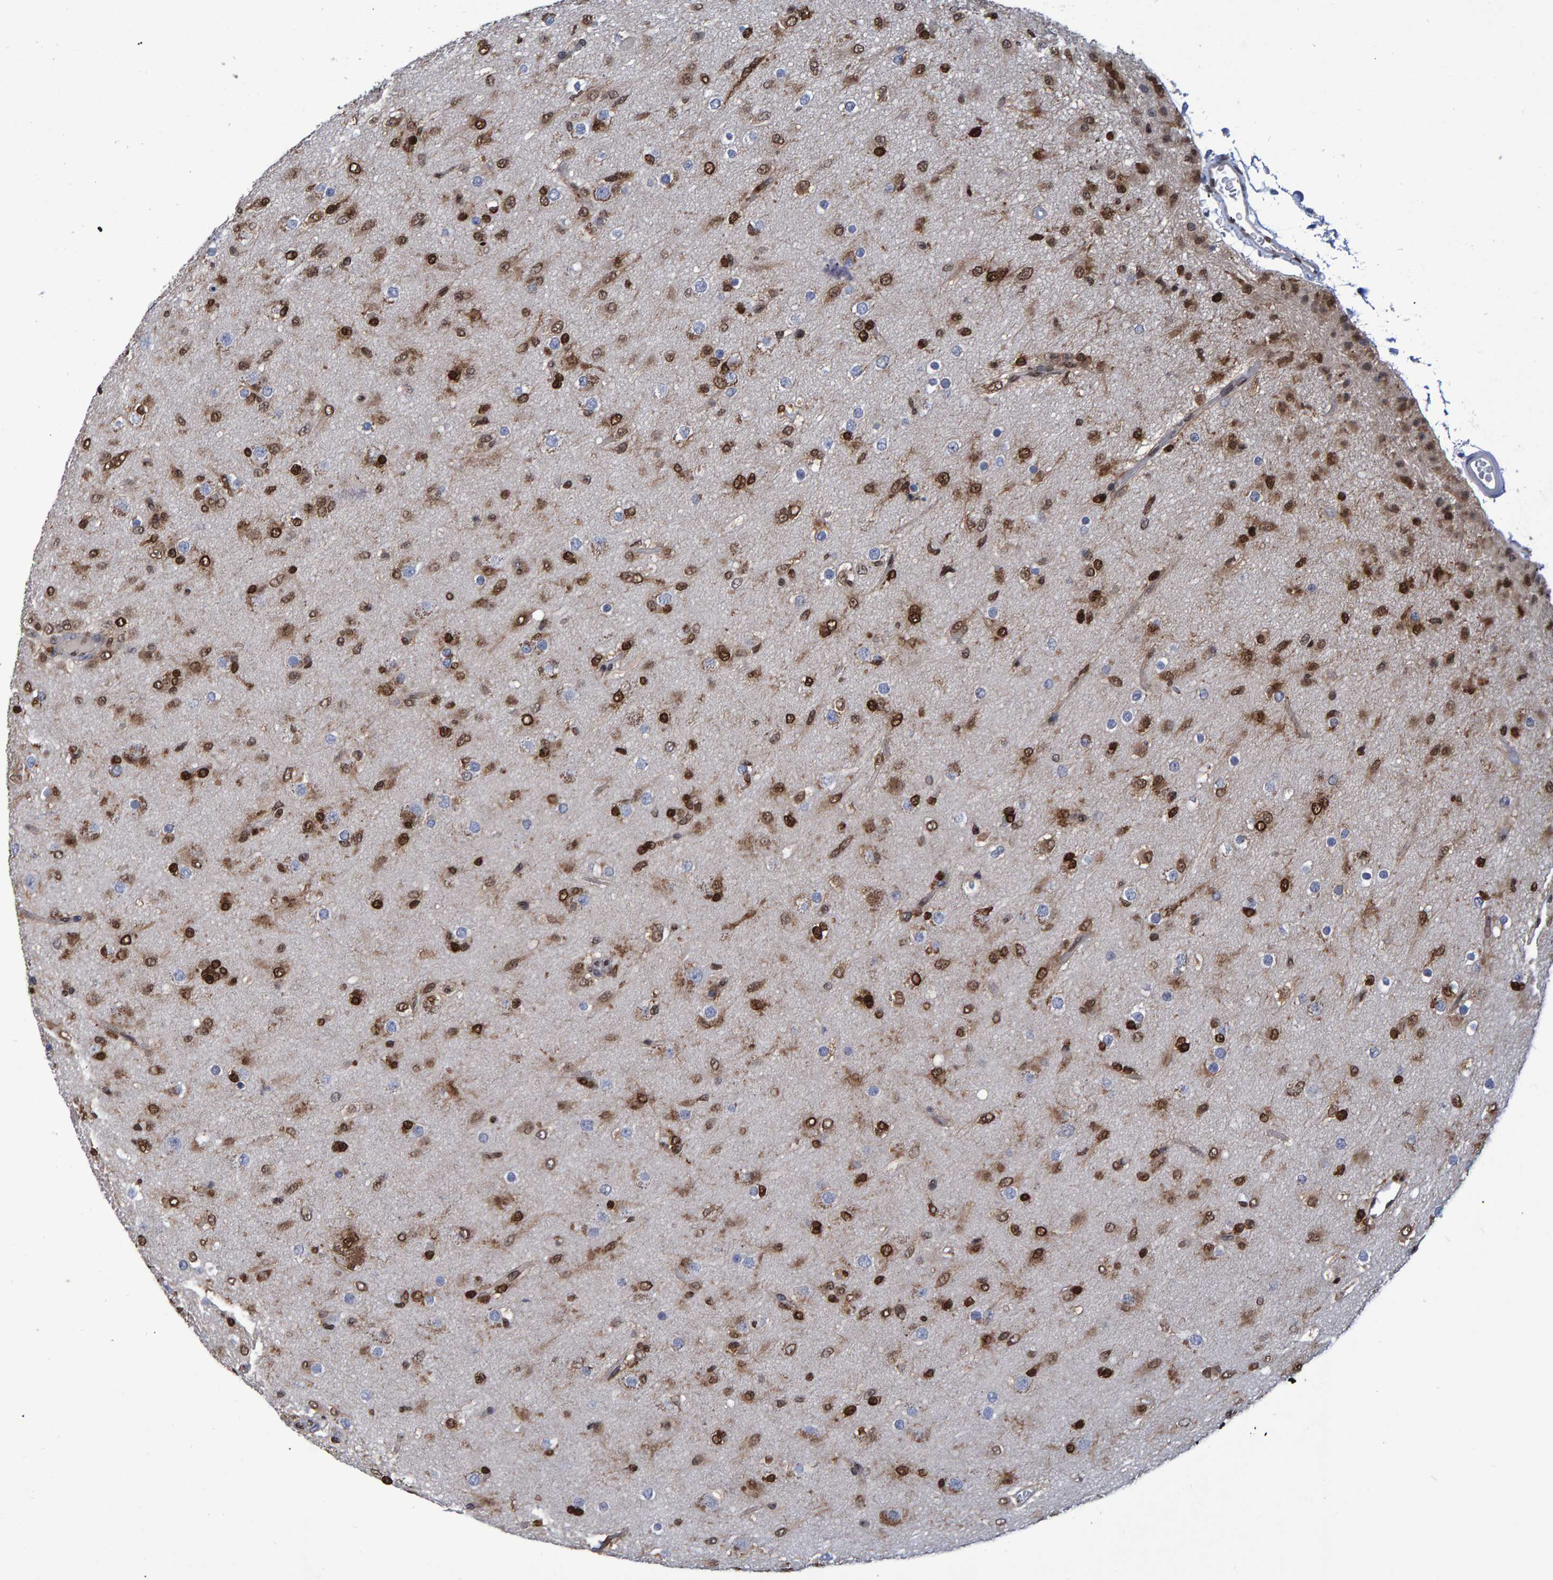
{"staining": {"intensity": "strong", "quantity": ">75%", "location": "cytoplasmic/membranous,nuclear"}, "tissue": "glioma", "cell_type": "Tumor cells", "image_type": "cancer", "snomed": [{"axis": "morphology", "description": "Glioma, malignant, Low grade"}, {"axis": "topography", "description": "Brain"}], "caption": "The photomicrograph demonstrates staining of glioma, revealing strong cytoplasmic/membranous and nuclear protein positivity (brown color) within tumor cells.", "gene": "QKI", "patient": {"sex": "male", "age": 65}}